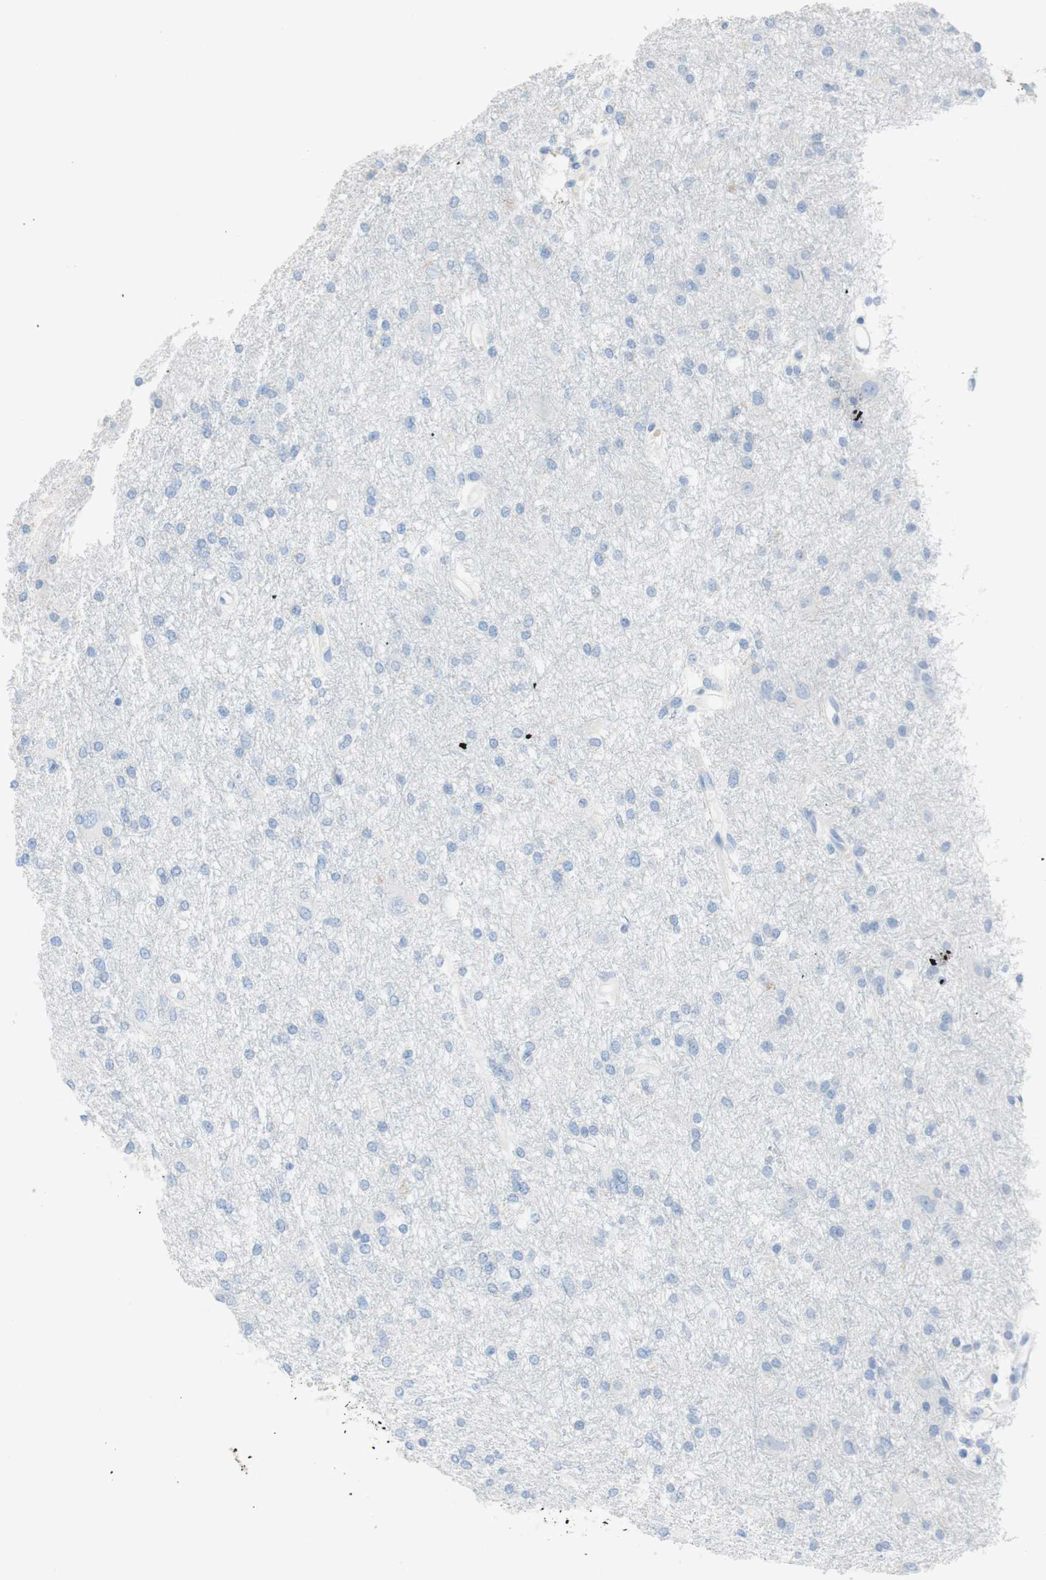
{"staining": {"intensity": "negative", "quantity": "none", "location": "none"}, "tissue": "glioma", "cell_type": "Tumor cells", "image_type": "cancer", "snomed": [{"axis": "morphology", "description": "Glioma, malignant, High grade"}, {"axis": "topography", "description": "Brain"}], "caption": "Micrograph shows no significant protein expression in tumor cells of malignant glioma (high-grade). Nuclei are stained in blue.", "gene": "CEACAM1", "patient": {"sex": "female", "age": 59}}